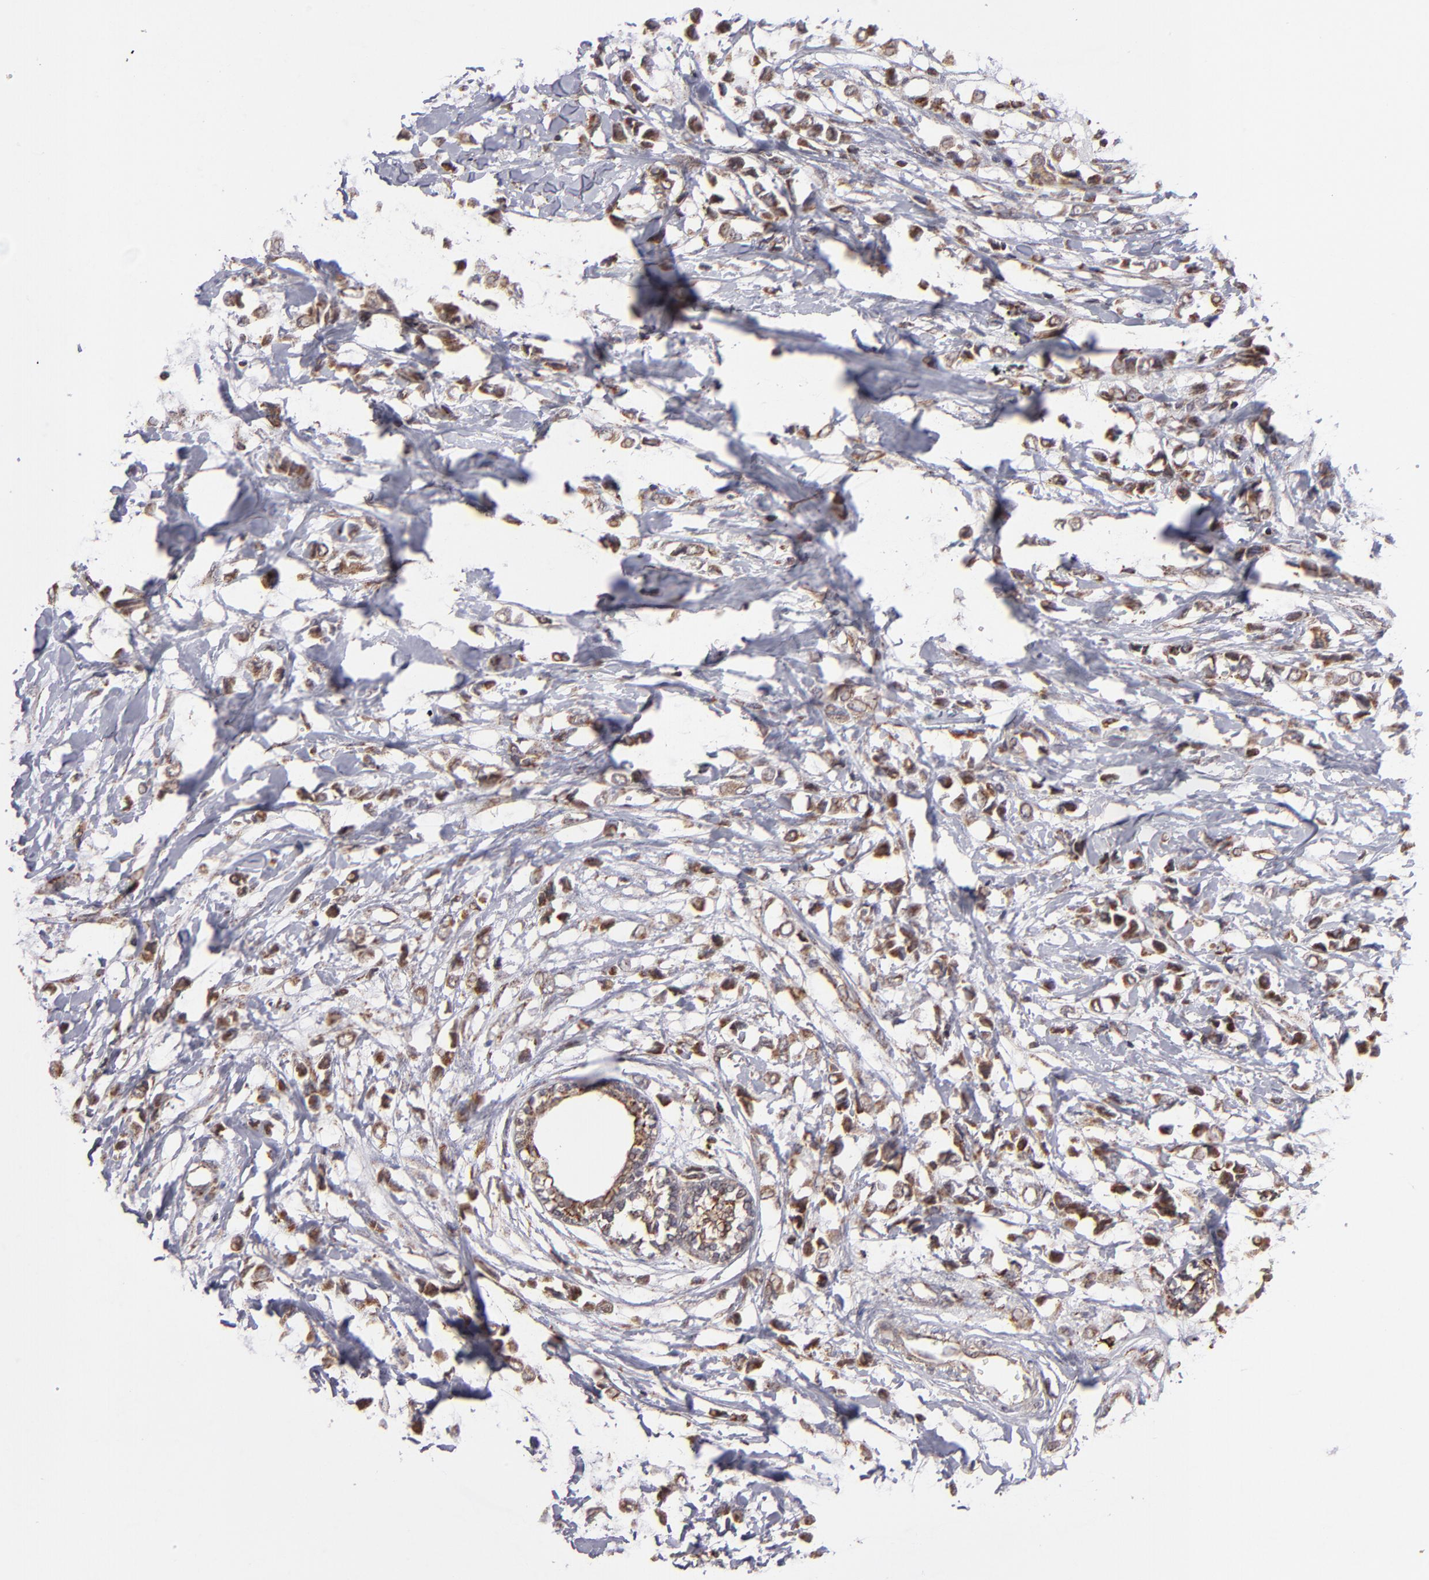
{"staining": {"intensity": "moderate", "quantity": ">75%", "location": "cytoplasmic/membranous"}, "tissue": "breast cancer", "cell_type": "Tumor cells", "image_type": "cancer", "snomed": [{"axis": "morphology", "description": "Lobular carcinoma"}, {"axis": "topography", "description": "Breast"}], "caption": "This image demonstrates immunohistochemistry (IHC) staining of human lobular carcinoma (breast), with medium moderate cytoplasmic/membranous staining in about >75% of tumor cells.", "gene": "SLC15A1", "patient": {"sex": "female", "age": 51}}